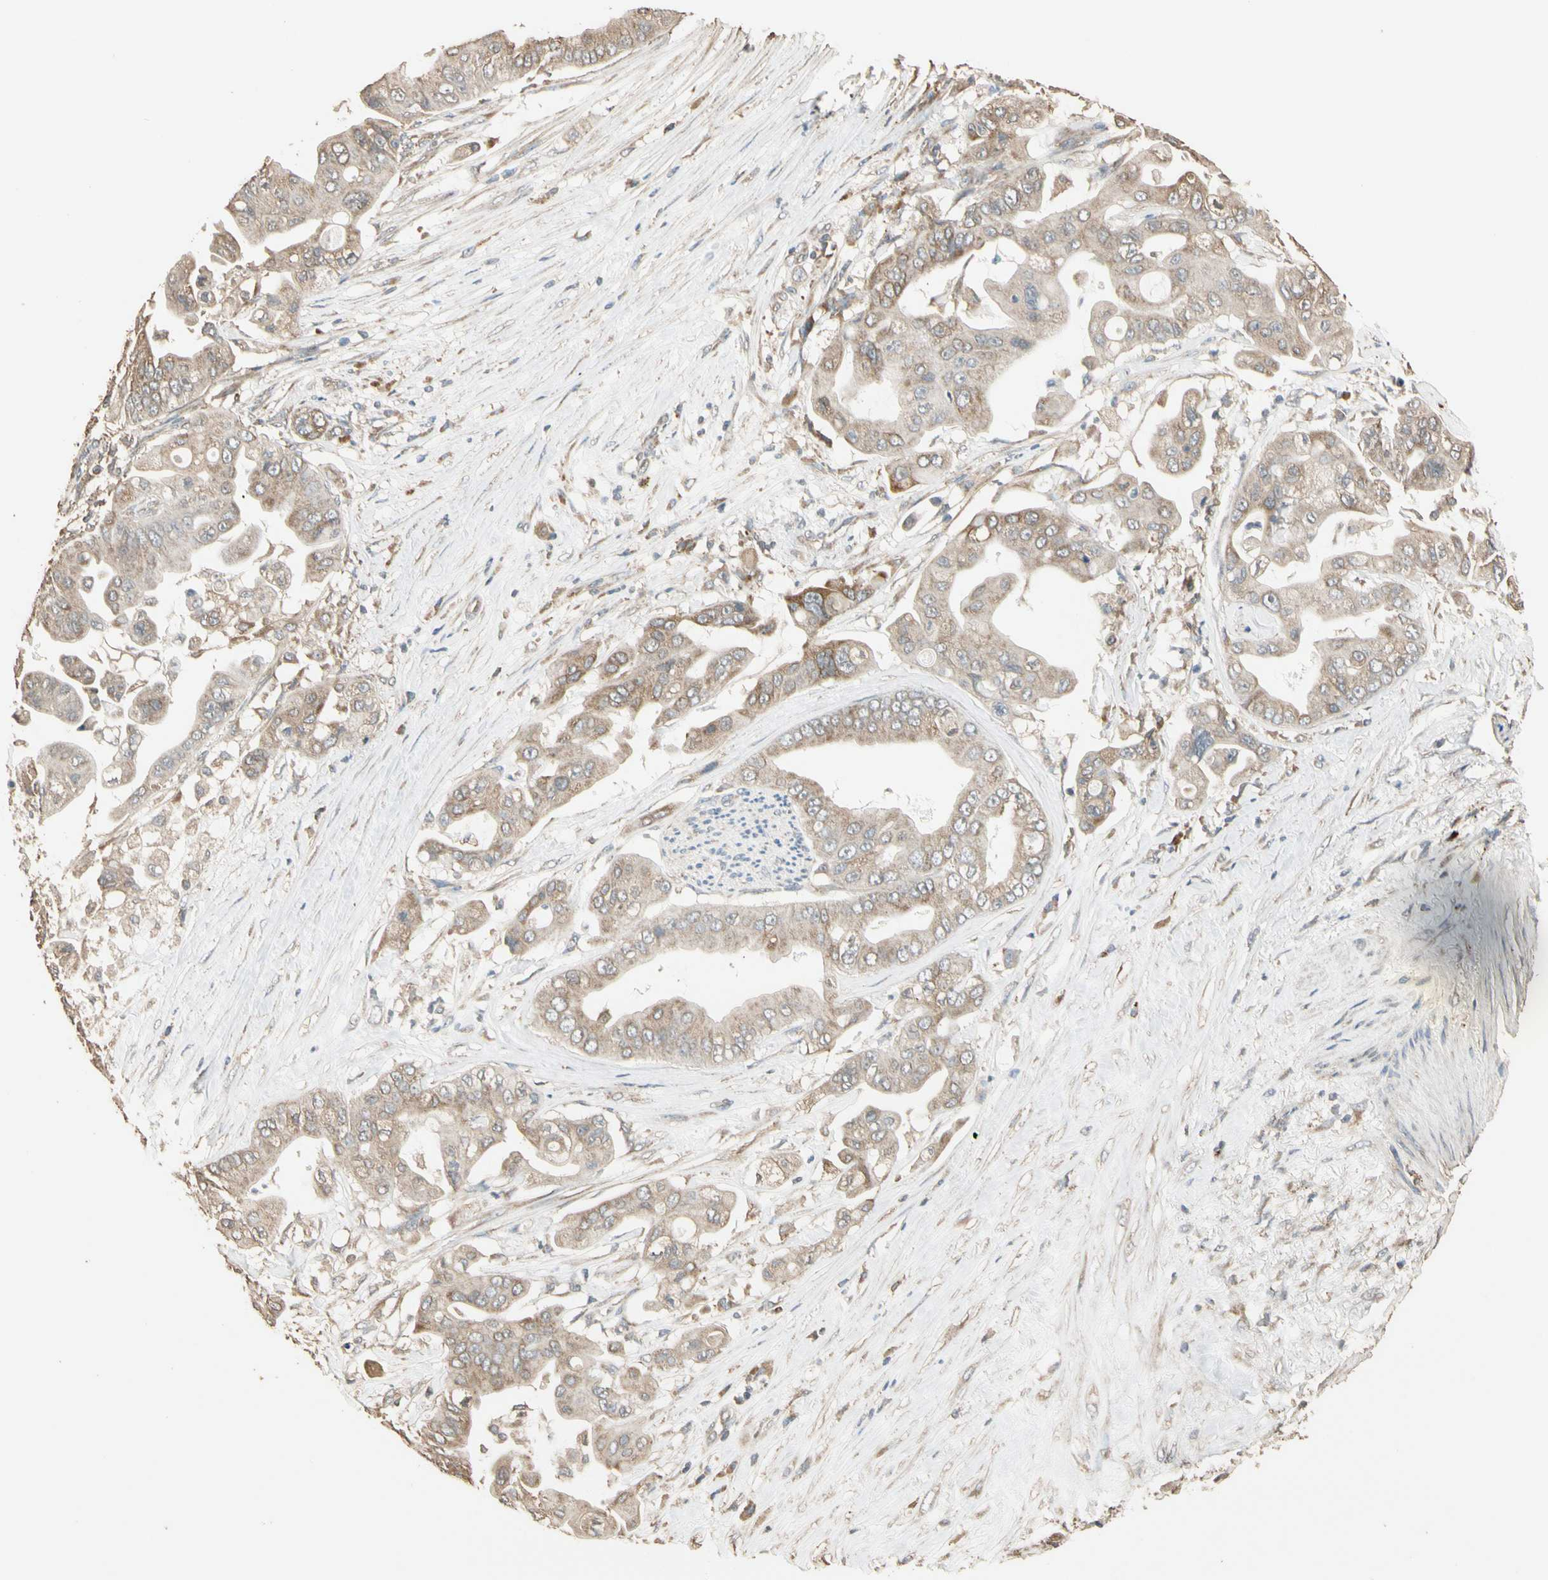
{"staining": {"intensity": "weak", "quantity": ">75%", "location": "cytoplasmic/membranous"}, "tissue": "pancreatic cancer", "cell_type": "Tumor cells", "image_type": "cancer", "snomed": [{"axis": "morphology", "description": "Adenocarcinoma, NOS"}, {"axis": "topography", "description": "Pancreas"}], "caption": "An IHC photomicrograph of tumor tissue is shown. Protein staining in brown highlights weak cytoplasmic/membranous positivity in pancreatic cancer (adenocarcinoma) within tumor cells.", "gene": "STX18", "patient": {"sex": "female", "age": 75}}